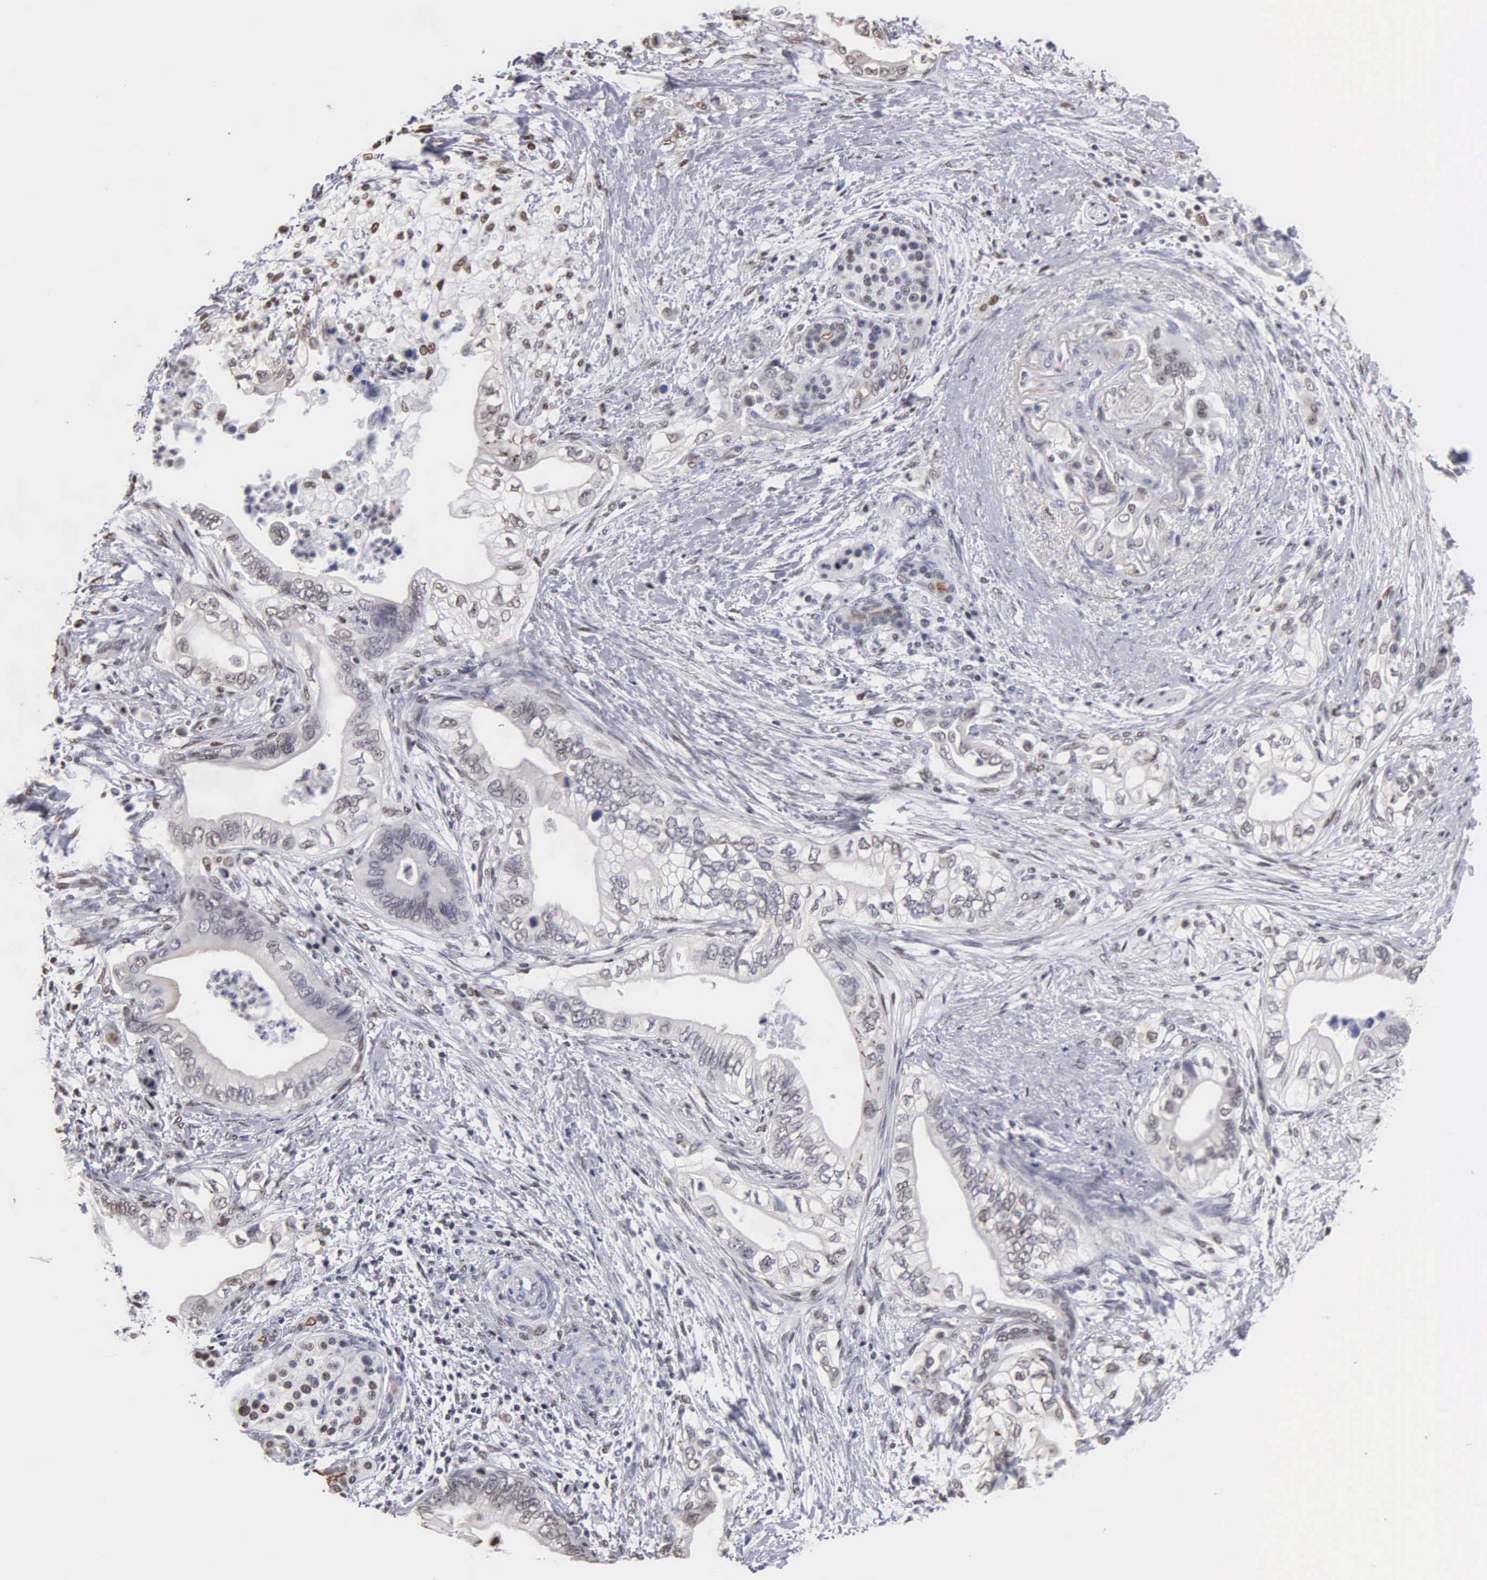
{"staining": {"intensity": "weak", "quantity": "<25%", "location": "nuclear"}, "tissue": "pancreatic cancer", "cell_type": "Tumor cells", "image_type": "cancer", "snomed": [{"axis": "morphology", "description": "Adenocarcinoma, NOS"}, {"axis": "topography", "description": "Pancreas"}], "caption": "Protein analysis of pancreatic cancer shows no significant positivity in tumor cells.", "gene": "CCNG1", "patient": {"sex": "female", "age": 66}}